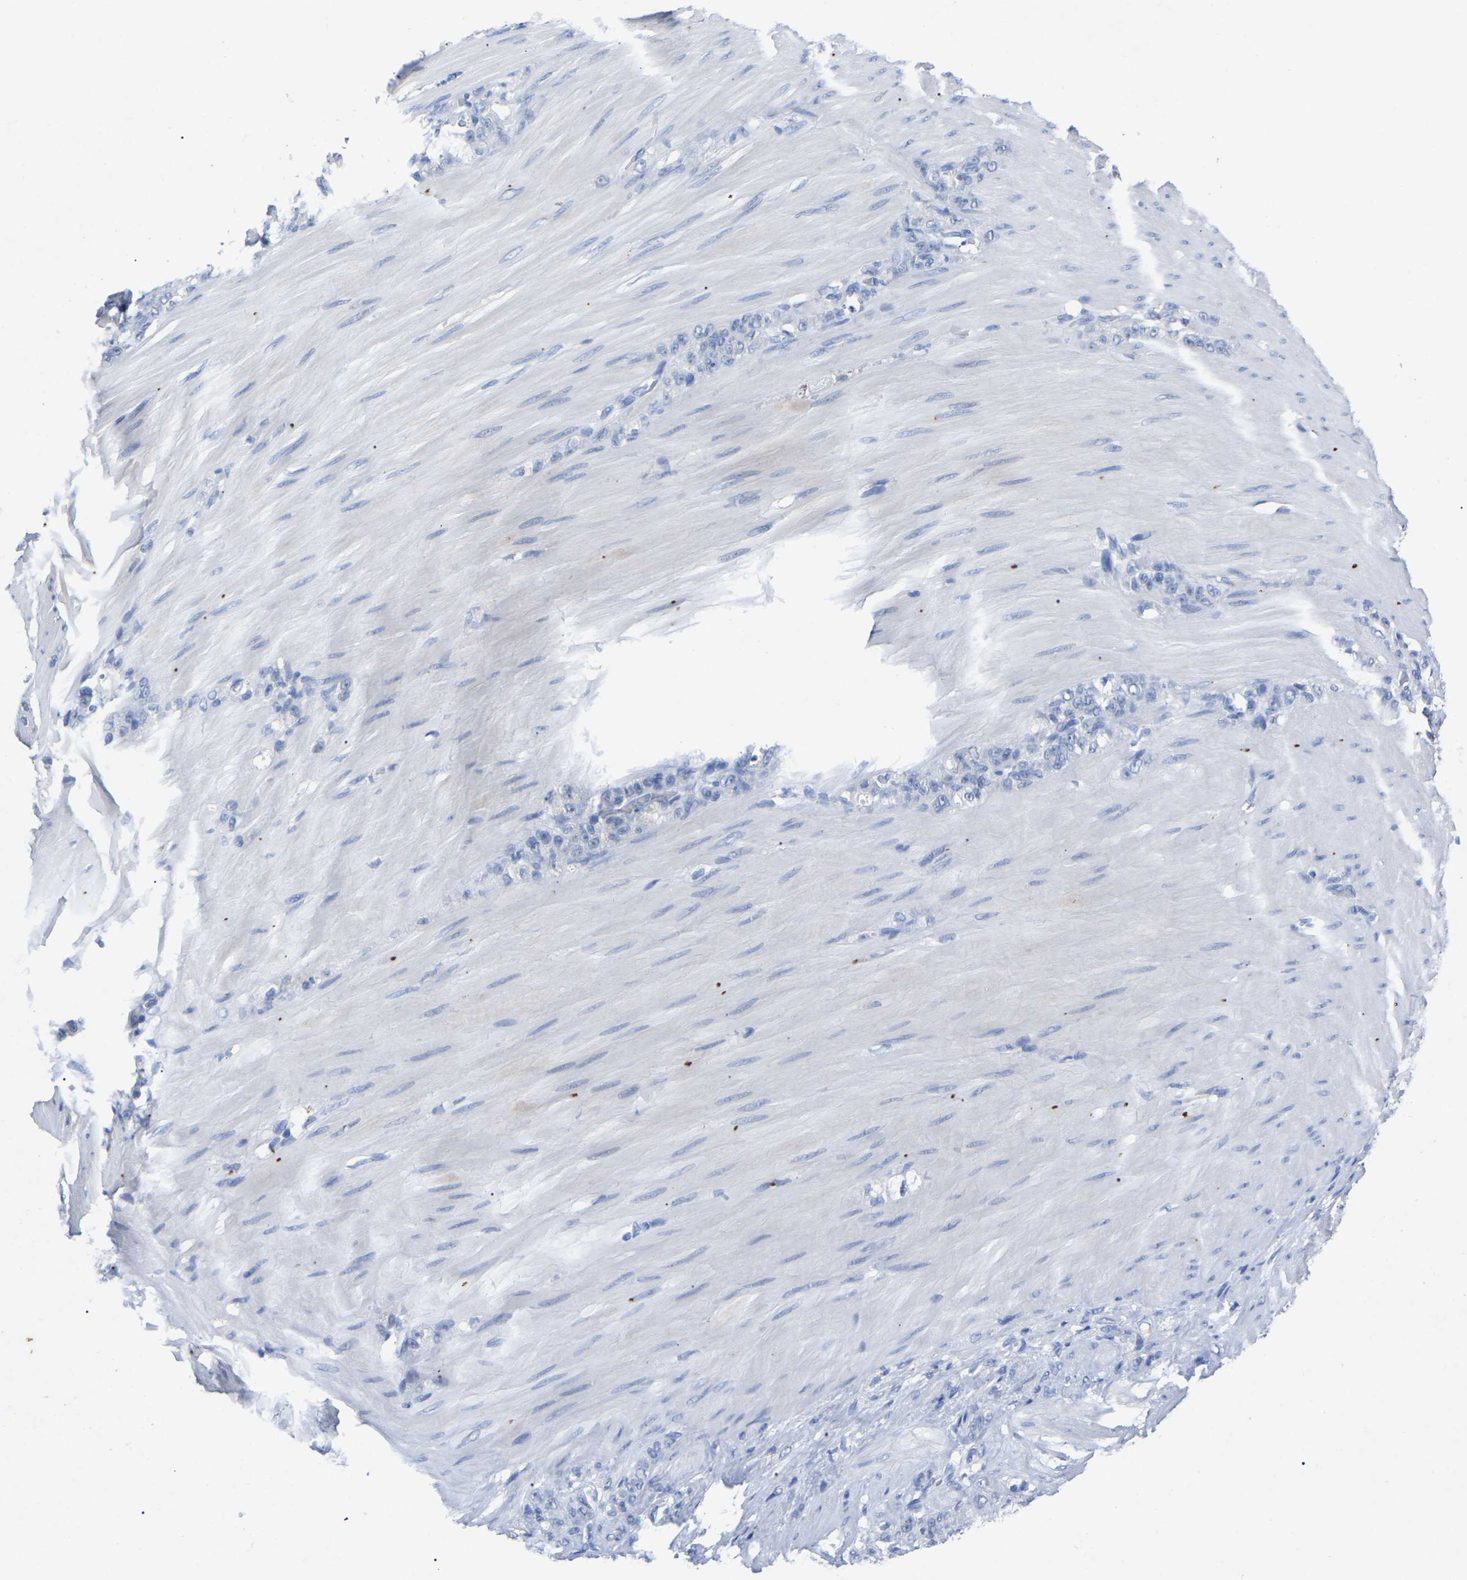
{"staining": {"intensity": "negative", "quantity": "none", "location": "none"}, "tissue": "stomach cancer", "cell_type": "Tumor cells", "image_type": "cancer", "snomed": [{"axis": "morphology", "description": "Normal tissue, NOS"}, {"axis": "morphology", "description": "Adenocarcinoma, NOS"}, {"axis": "topography", "description": "Stomach"}], "caption": "Immunohistochemical staining of human stomach adenocarcinoma displays no significant positivity in tumor cells. (Brightfield microscopy of DAB immunohistochemistry (IHC) at high magnification).", "gene": "SMPD2", "patient": {"sex": "male", "age": 82}}